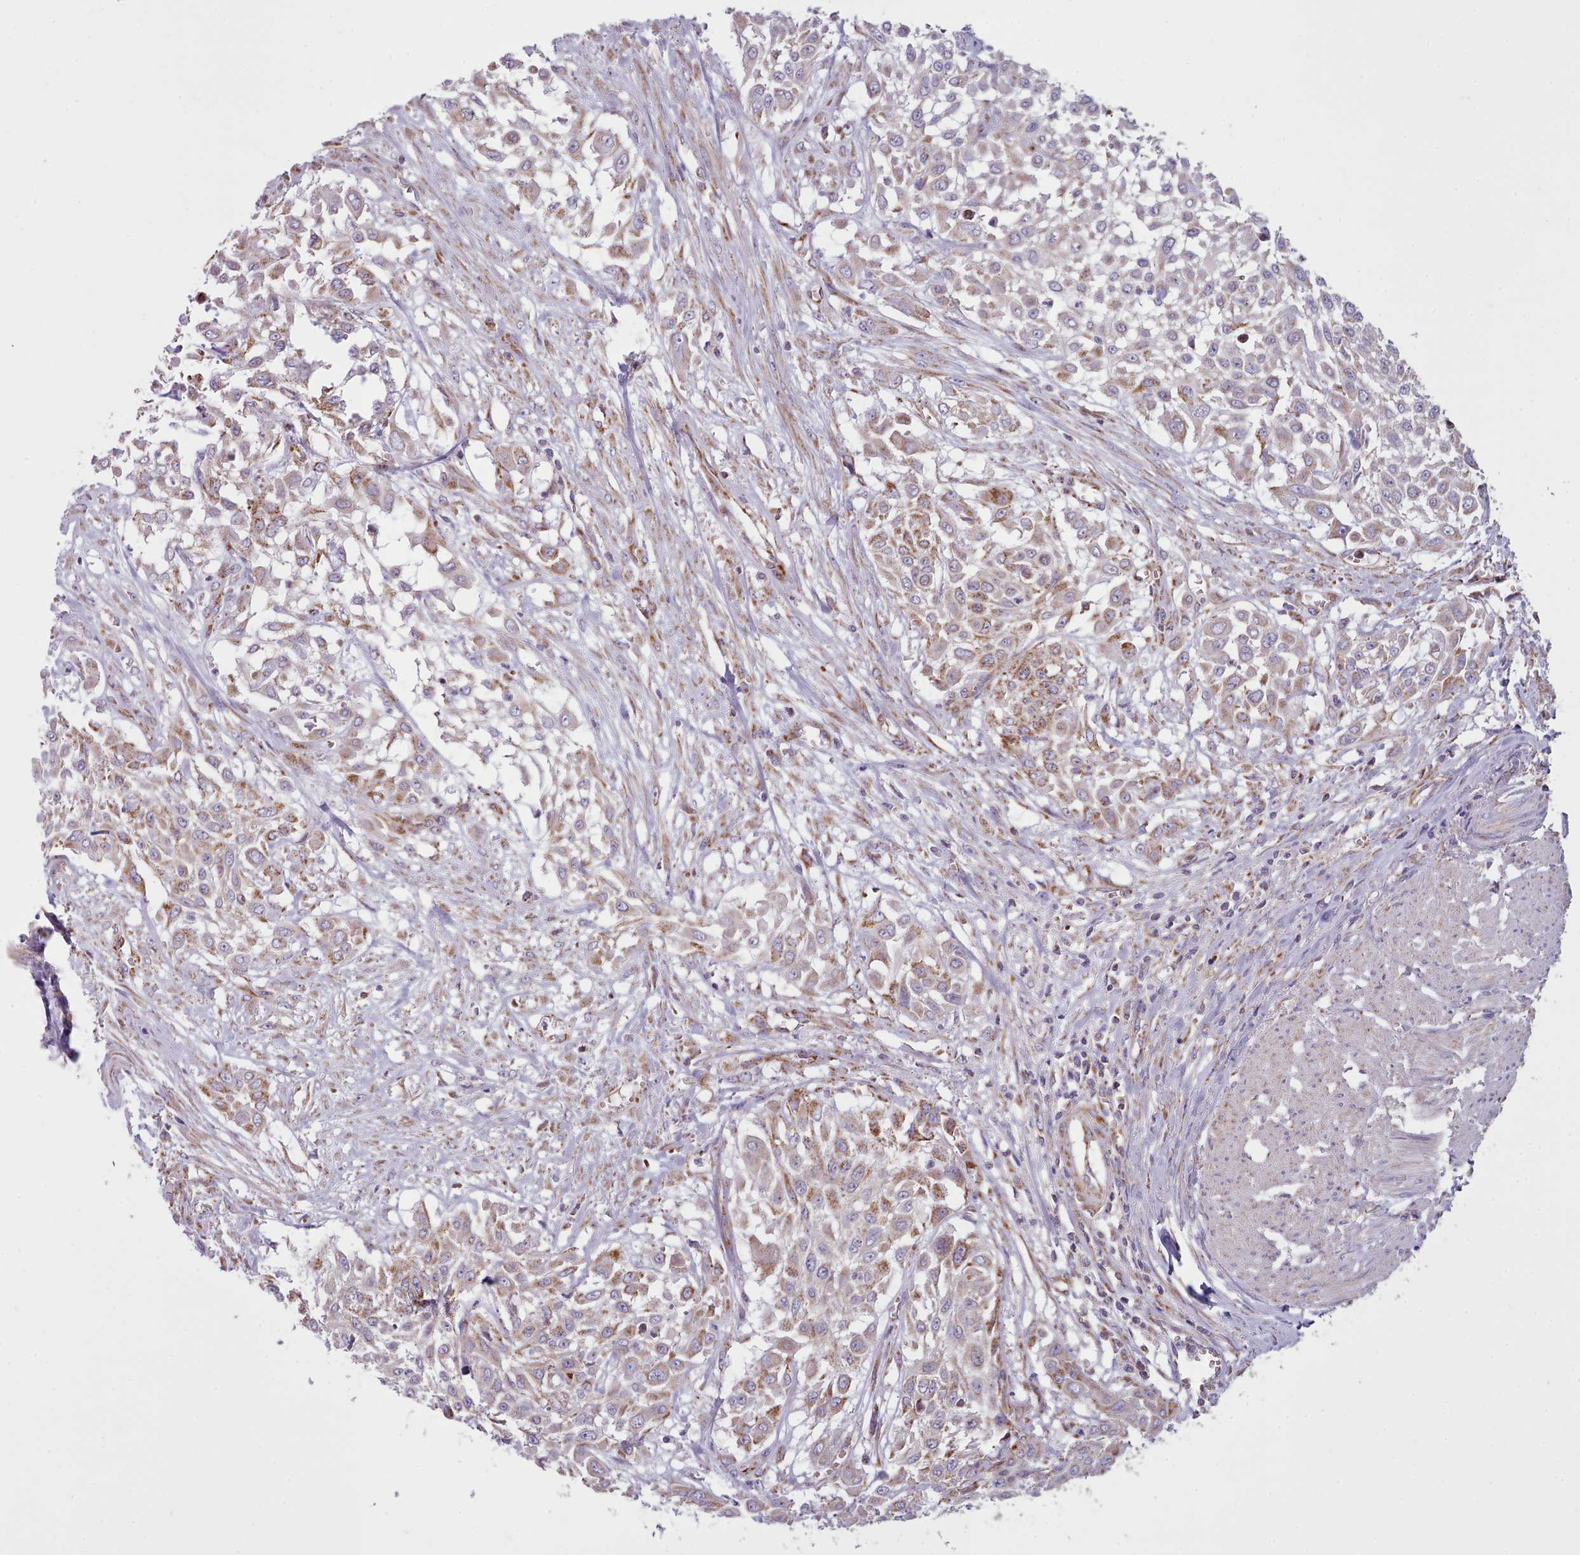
{"staining": {"intensity": "weak", "quantity": ">75%", "location": "cytoplasmic/membranous"}, "tissue": "urothelial cancer", "cell_type": "Tumor cells", "image_type": "cancer", "snomed": [{"axis": "morphology", "description": "Urothelial carcinoma, High grade"}, {"axis": "topography", "description": "Urinary bladder"}], "caption": "A brown stain labels weak cytoplasmic/membranous positivity of a protein in urothelial cancer tumor cells.", "gene": "SRP54", "patient": {"sex": "male", "age": 57}}